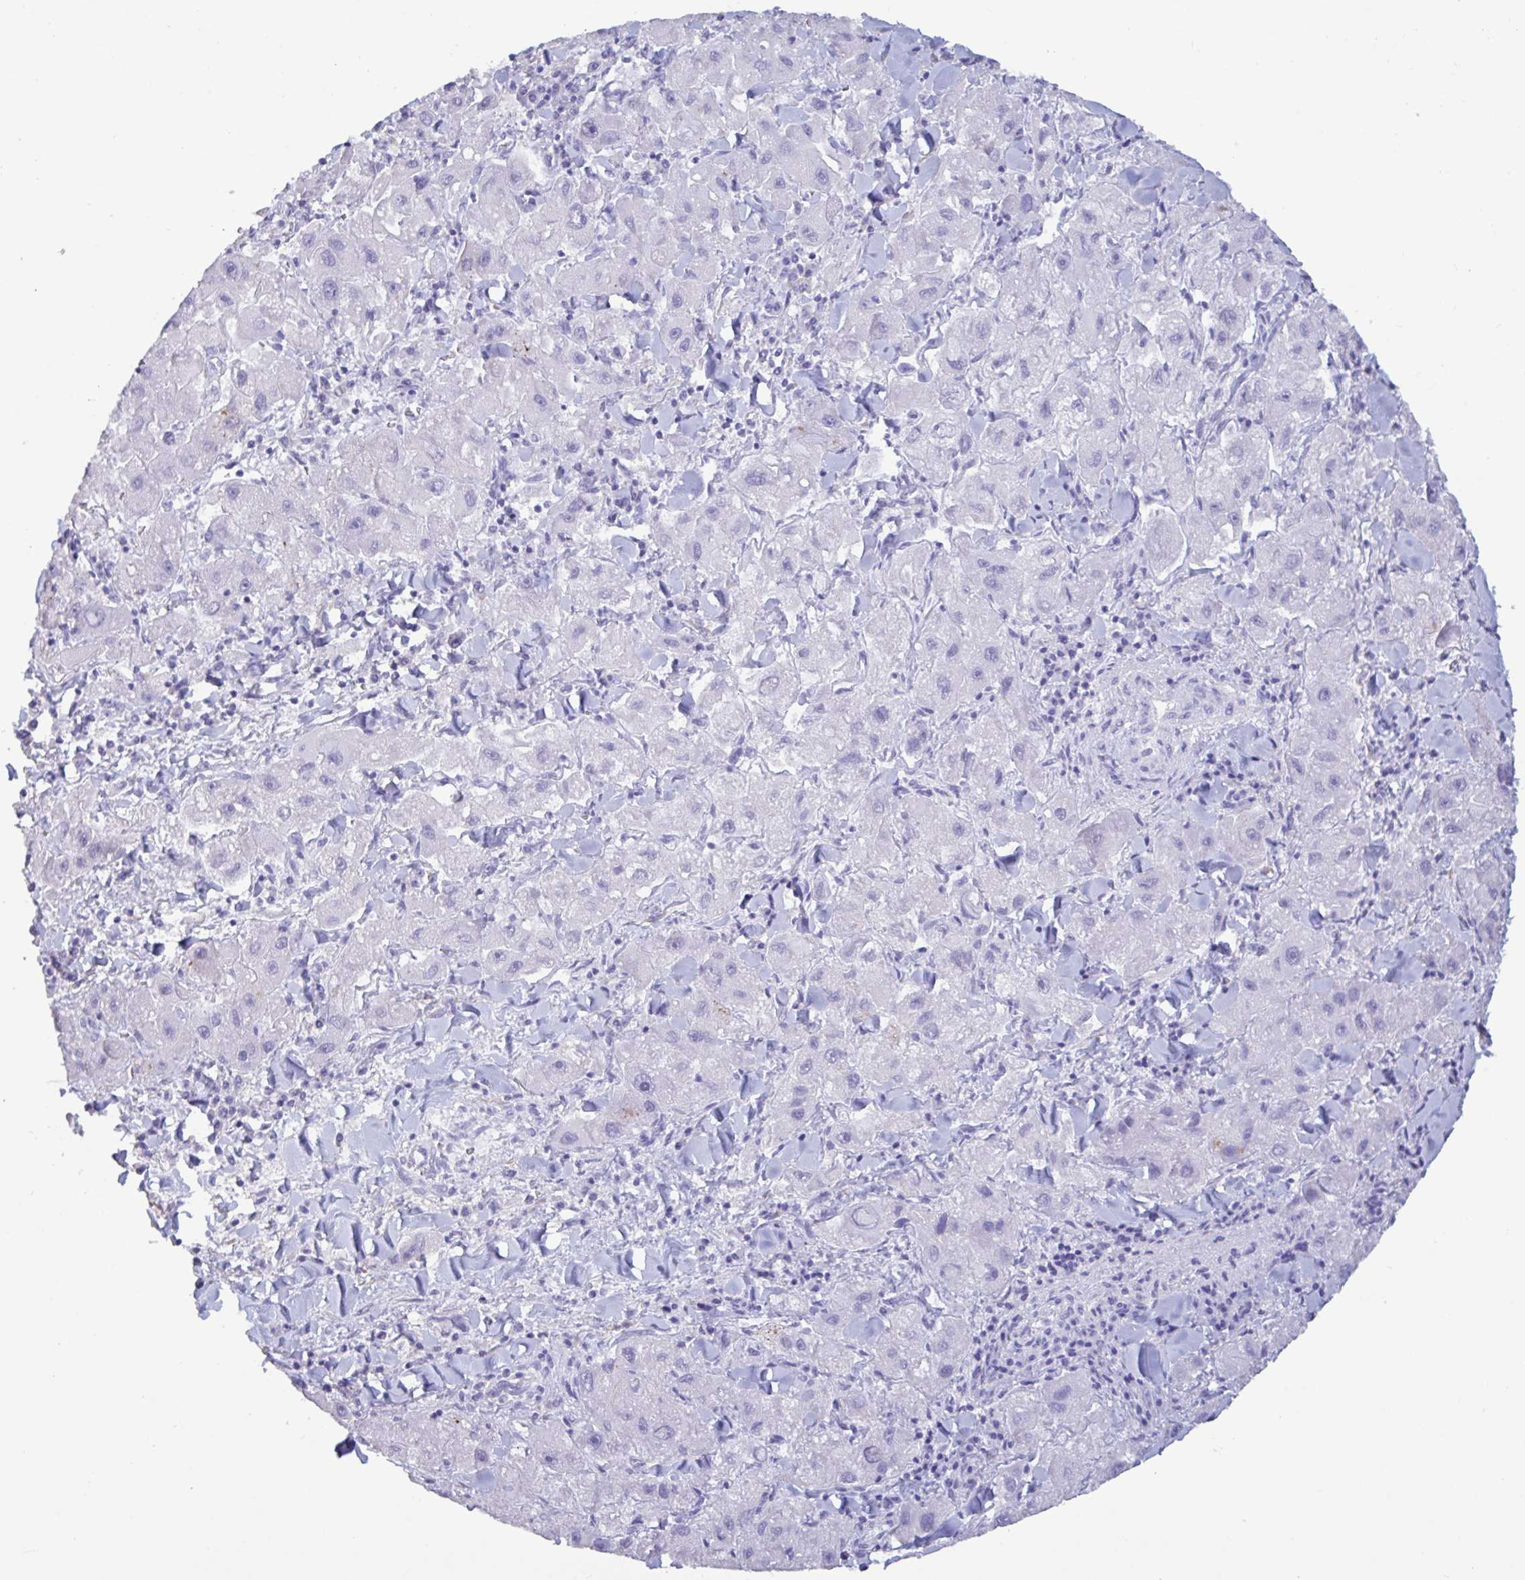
{"staining": {"intensity": "negative", "quantity": "none", "location": "none"}, "tissue": "liver cancer", "cell_type": "Tumor cells", "image_type": "cancer", "snomed": [{"axis": "morphology", "description": "Carcinoma, Hepatocellular, NOS"}, {"axis": "topography", "description": "Liver"}], "caption": "Immunohistochemistry histopathology image of neoplastic tissue: human liver cancer stained with DAB reveals no significant protein staining in tumor cells.", "gene": "TNNC1", "patient": {"sex": "male", "age": 24}}